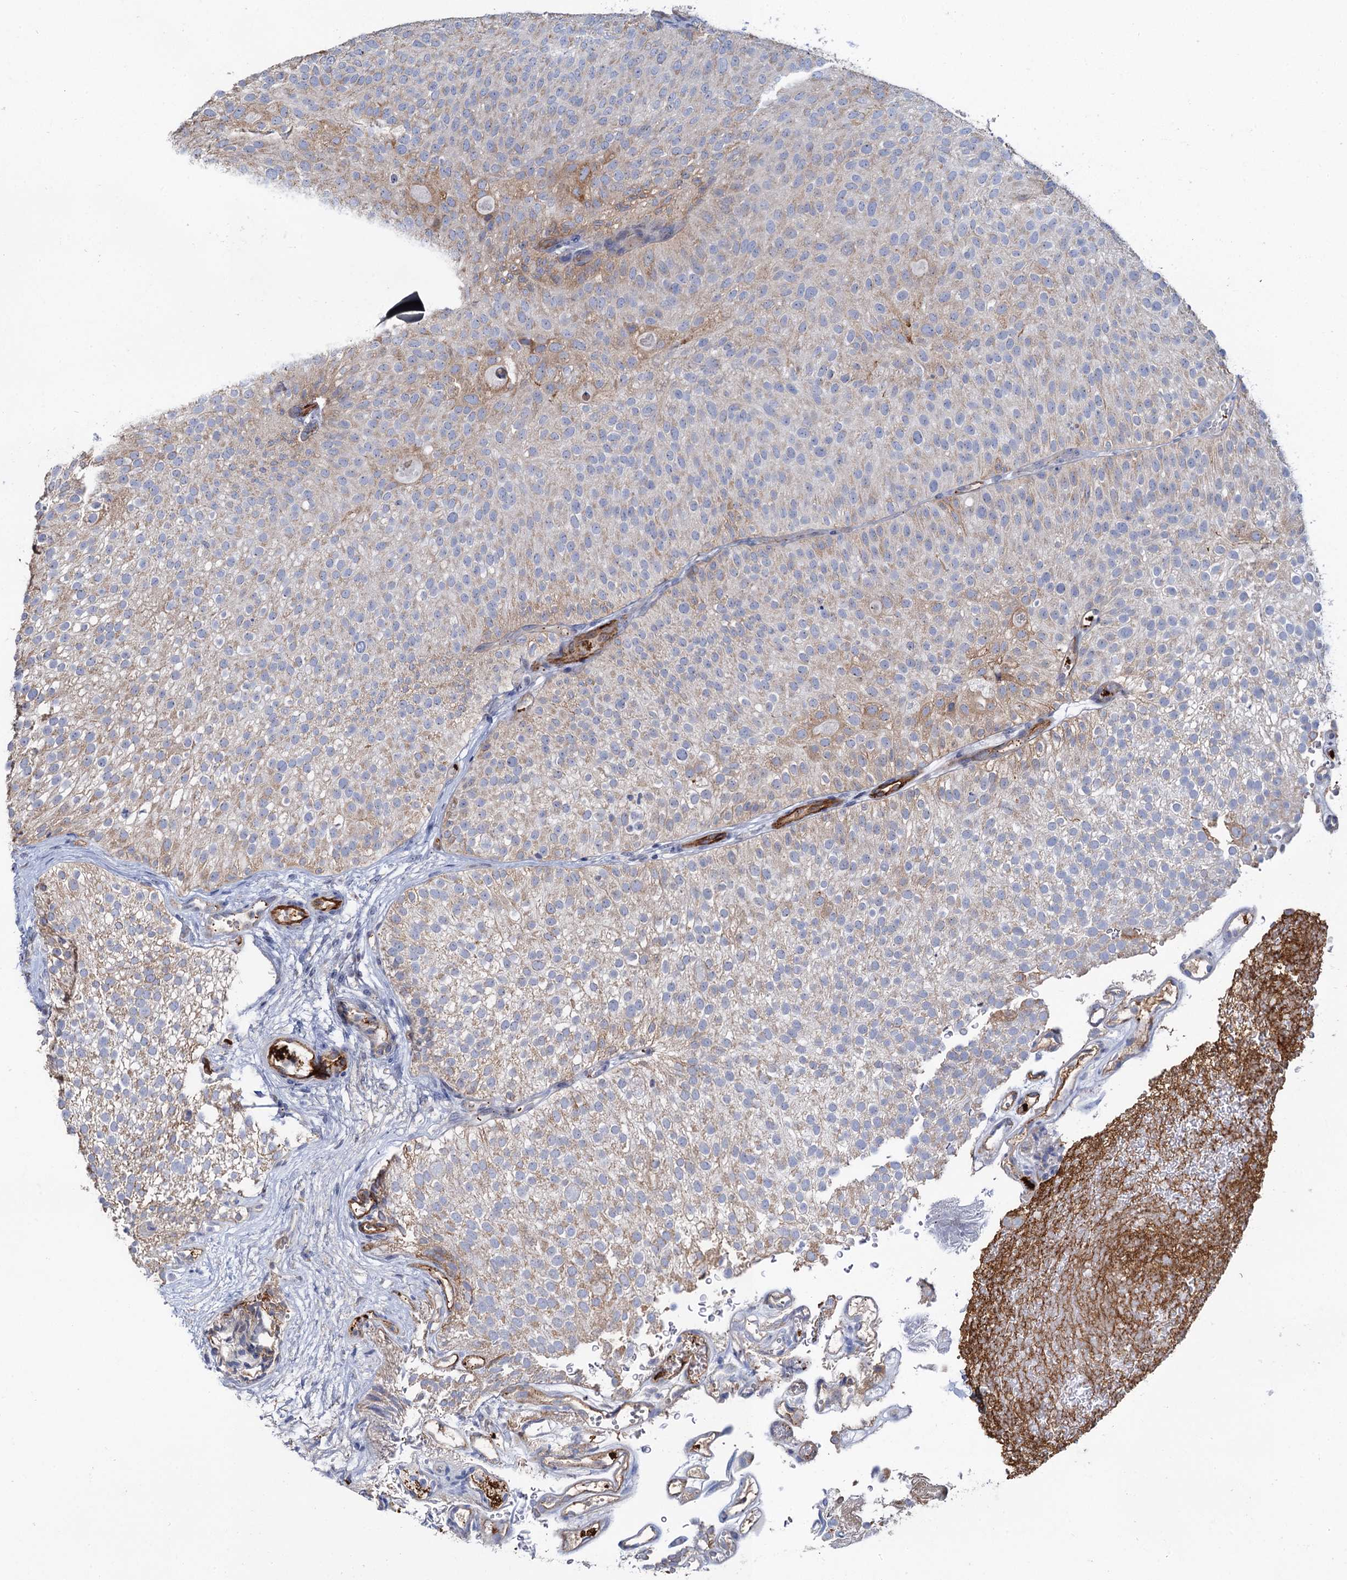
{"staining": {"intensity": "weak", "quantity": "25%-75%", "location": "cytoplasmic/membranous"}, "tissue": "urothelial cancer", "cell_type": "Tumor cells", "image_type": "cancer", "snomed": [{"axis": "morphology", "description": "Urothelial carcinoma, Low grade"}, {"axis": "topography", "description": "Urinary bladder"}], "caption": "An image showing weak cytoplasmic/membranous expression in about 25%-75% of tumor cells in urothelial cancer, as visualized by brown immunohistochemical staining.", "gene": "PLLP", "patient": {"sex": "male", "age": 78}}